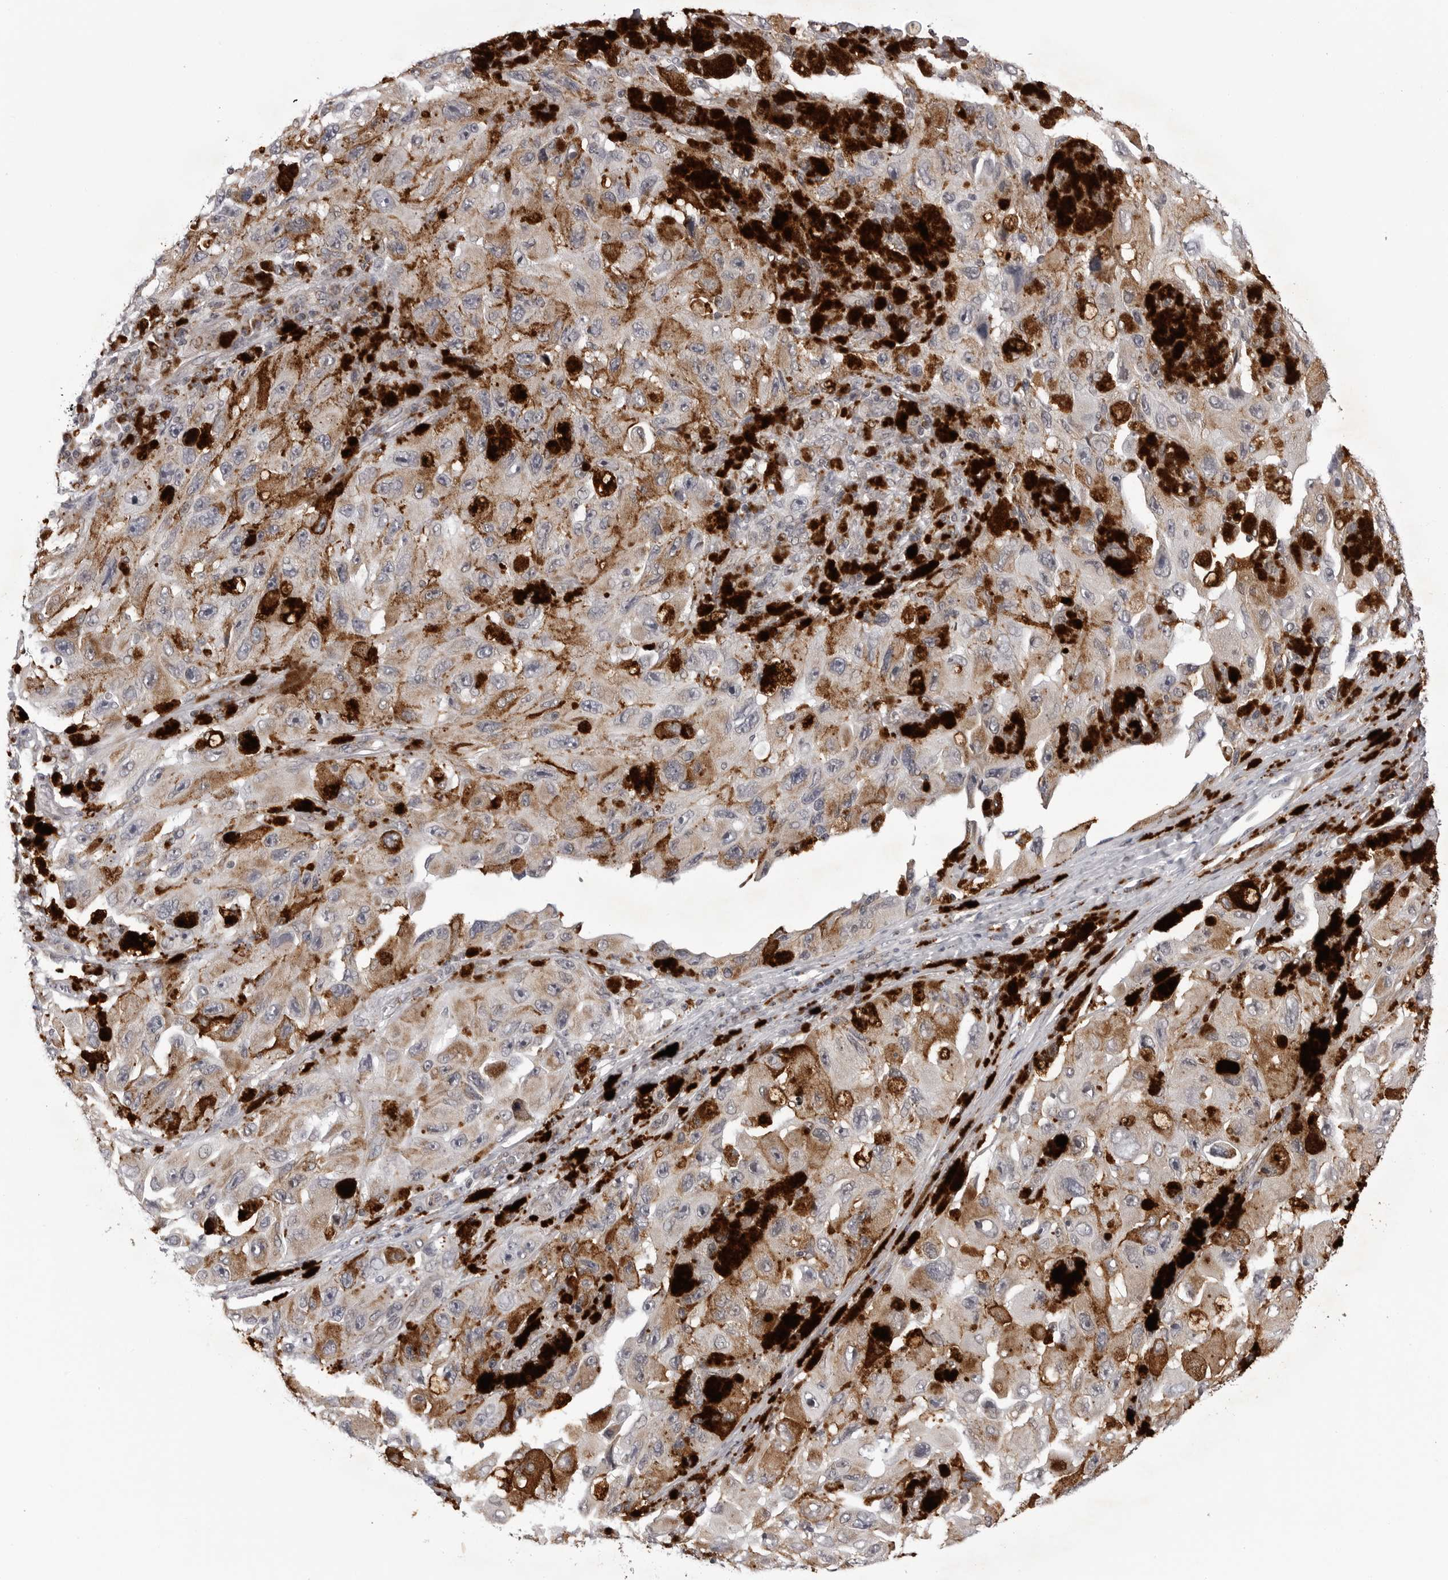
{"staining": {"intensity": "moderate", "quantity": ">75%", "location": "cytoplasmic/membranous"}, "tissue": "melanoma", "cell_type": "Tumor cells", "image_type": "cancer", "snomed": [{"axis": "morphology", "description": "Malignant melanoma, NOS"}, {"axis": "topography", "description": "Skin"}], "caption": "Human melanoma stained with a brown dye reveals moderate cytoplasmic/membranous positive staining in approximately >75% of tumor cells.", "gene": "CDK20", "patient": {"sex": "female", "age": 73}}